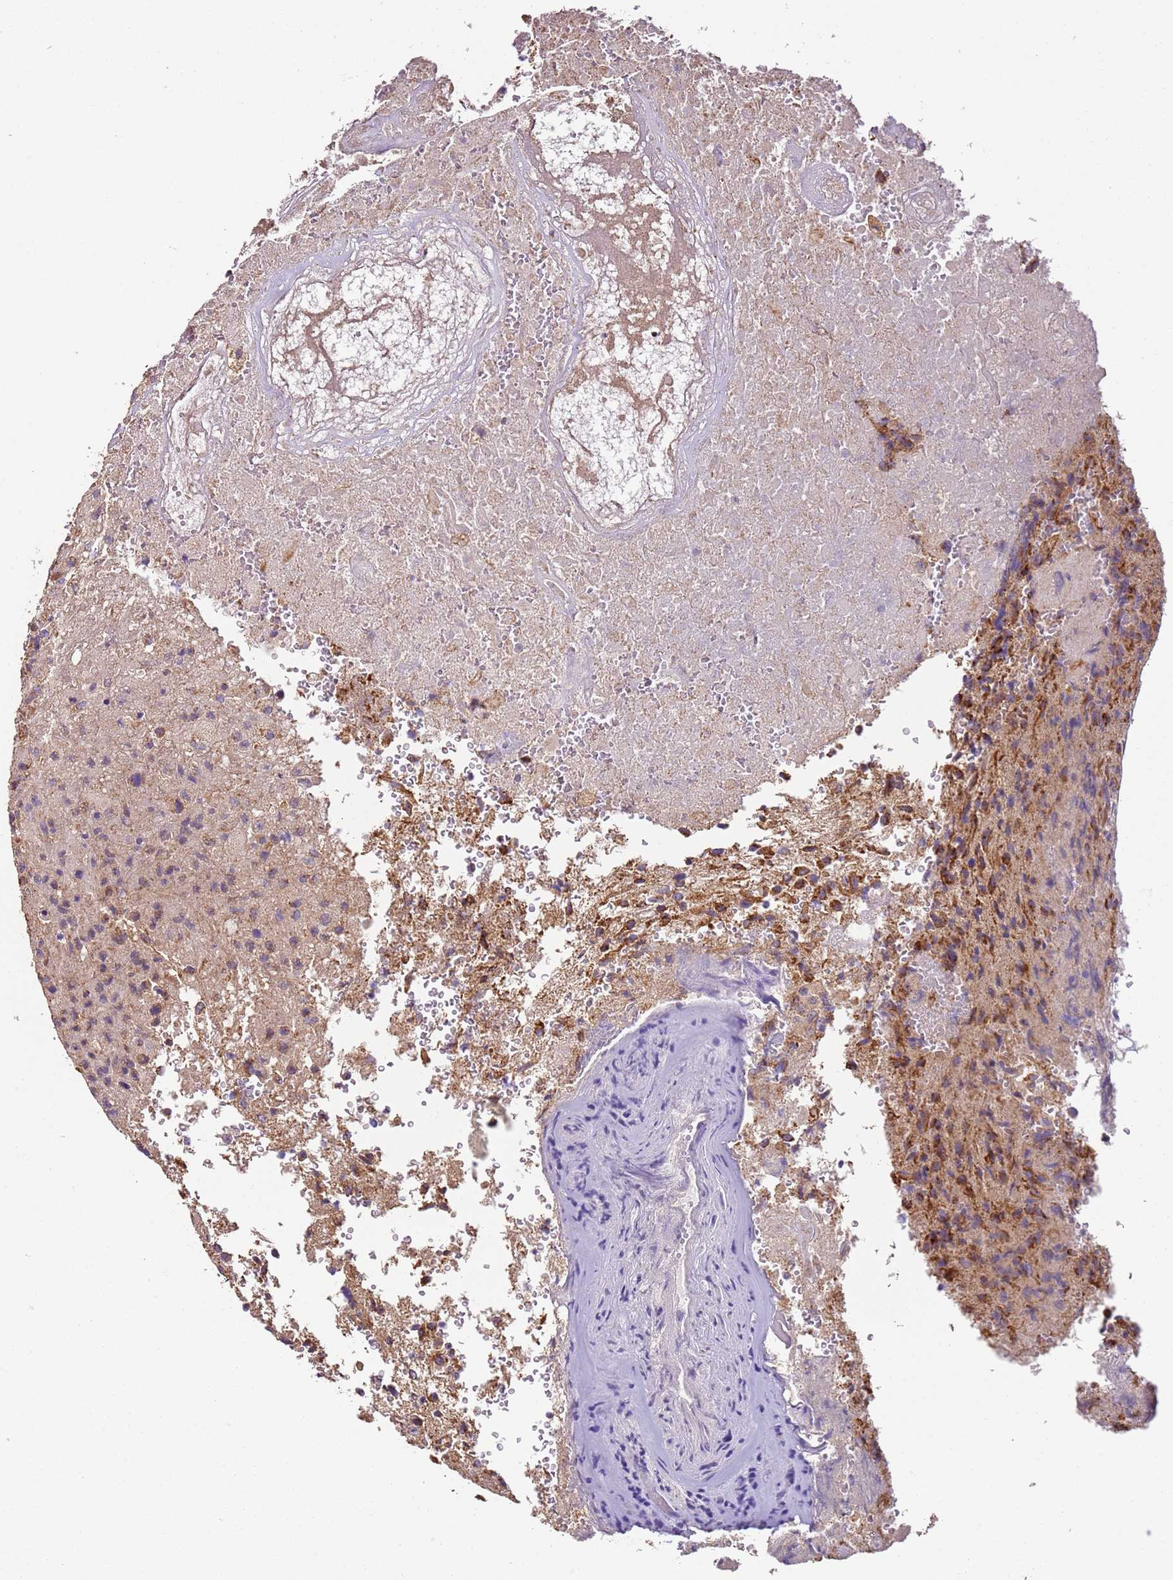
{"staining": {"intensity": "moderate", "quantity": "25%-75%", "location": "cytoplasmic/membranous"}, "tissue": "glioma", "cell_type": "Tumor cells", "image_type": "cancer", "snomed": [{"axis": "morphology", "description": "Normal tissue, NOS"}, {"axis": "morphology", "description": "Glioma, malignant, High grade"}, {"axis": "topography", "description": "Cerebral cortex"}], "caption": "Human glioma stained with a protein marker reveals moderate staining in tumor cells.", "gene": "RMND5A", "patient": {"sex": "male", "age": 56}}